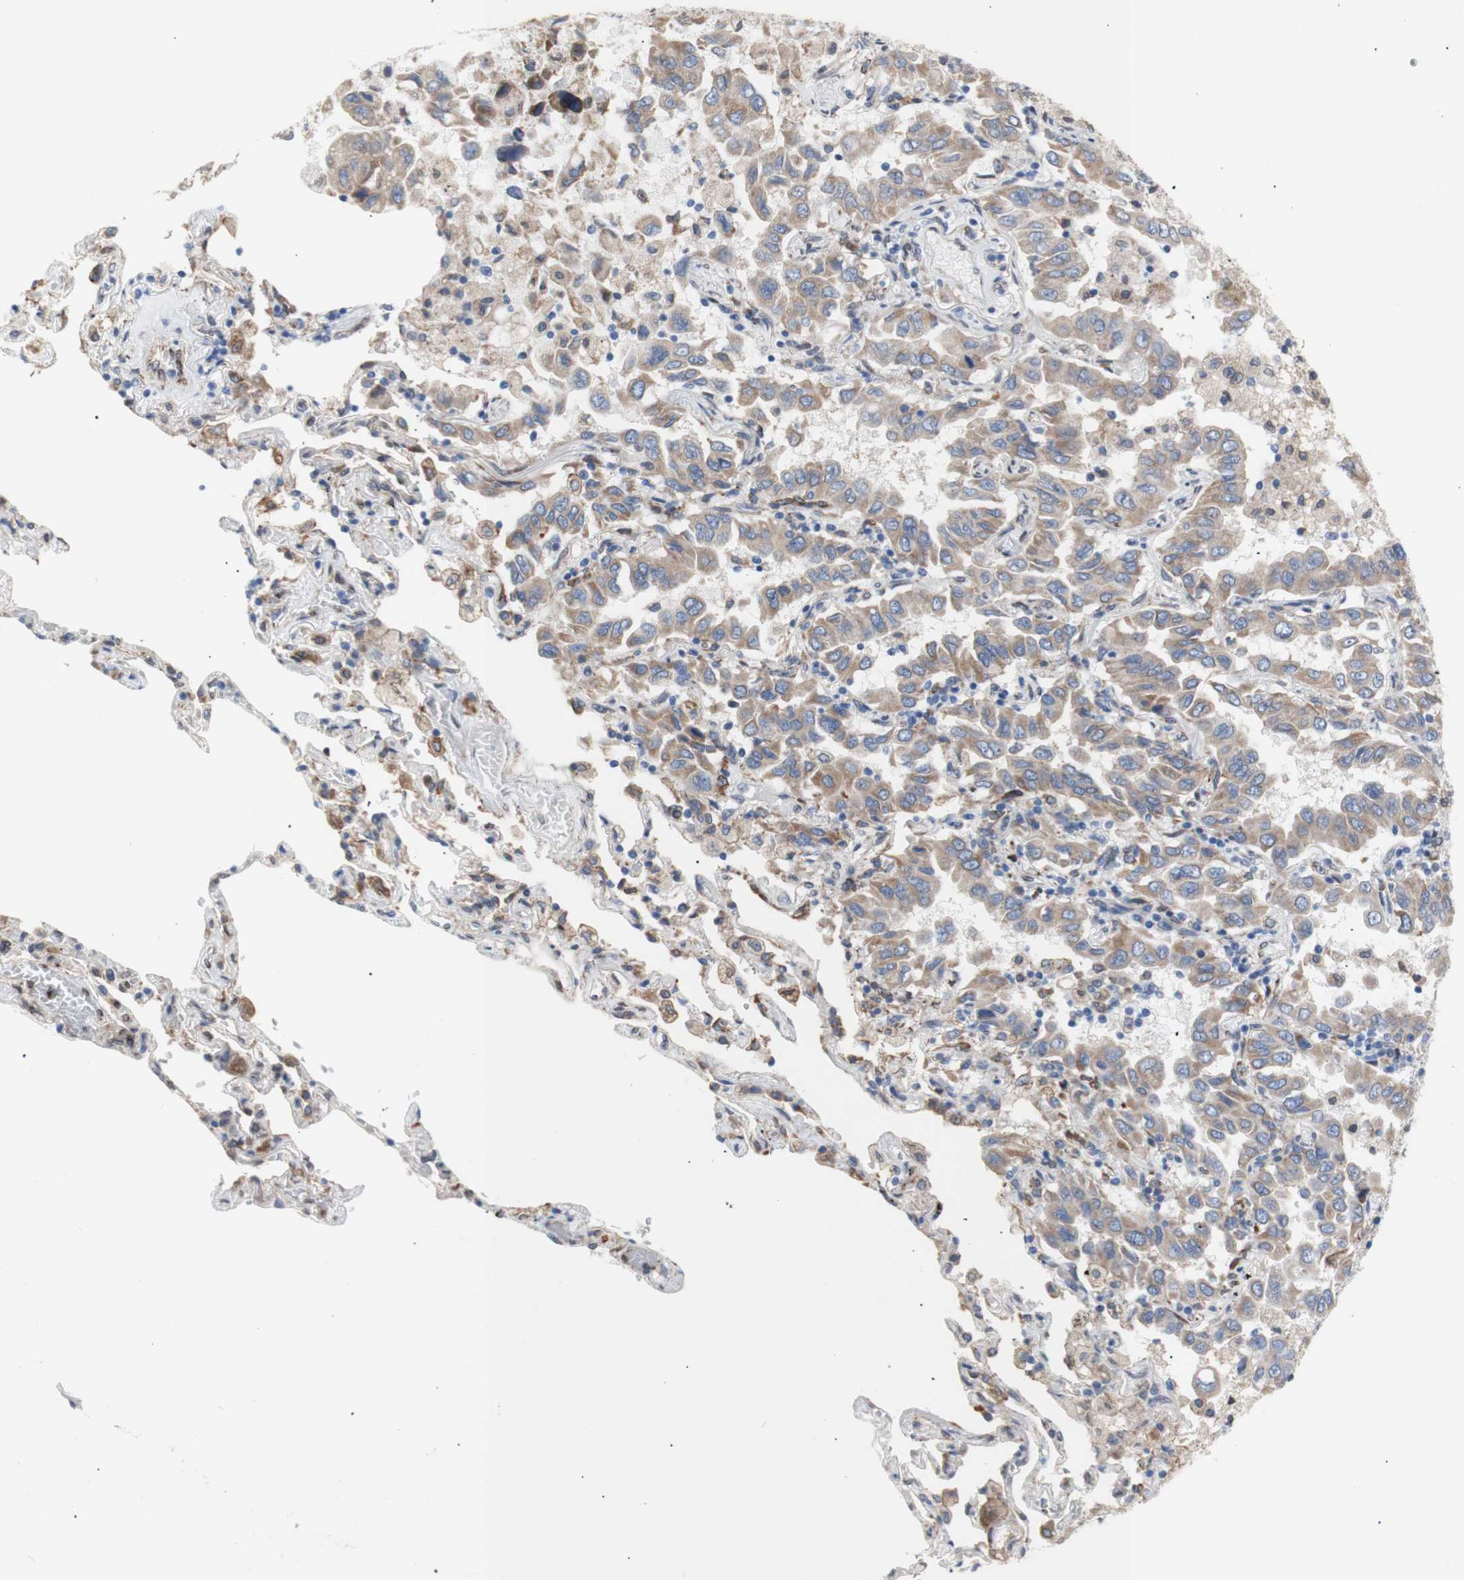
{"staining": {"intensity": "weak", "quantity": ">75%", "location": "cytoplasmic/membranous"}, "tissue": "lung cancer", "cell_type": "Tumor cells", "image_type": "cancer", "snomed": [{"axis": "morphology", "description": "Adenocarcinoma, NOS"}, {"axis": "topography", "description": "Lung"}], "caption": "A high-resolution micrograph shows immunohistochemistry staining of adenocarcinoma (lung), which displays weak cytoplasmic/membranous expression in approximately >75% of tumor cells. (Brightfield microscopy of DAB IHC at high magnification).", "gene": "ERLIN1", "patient": {"sex": "male", "age": 64}}